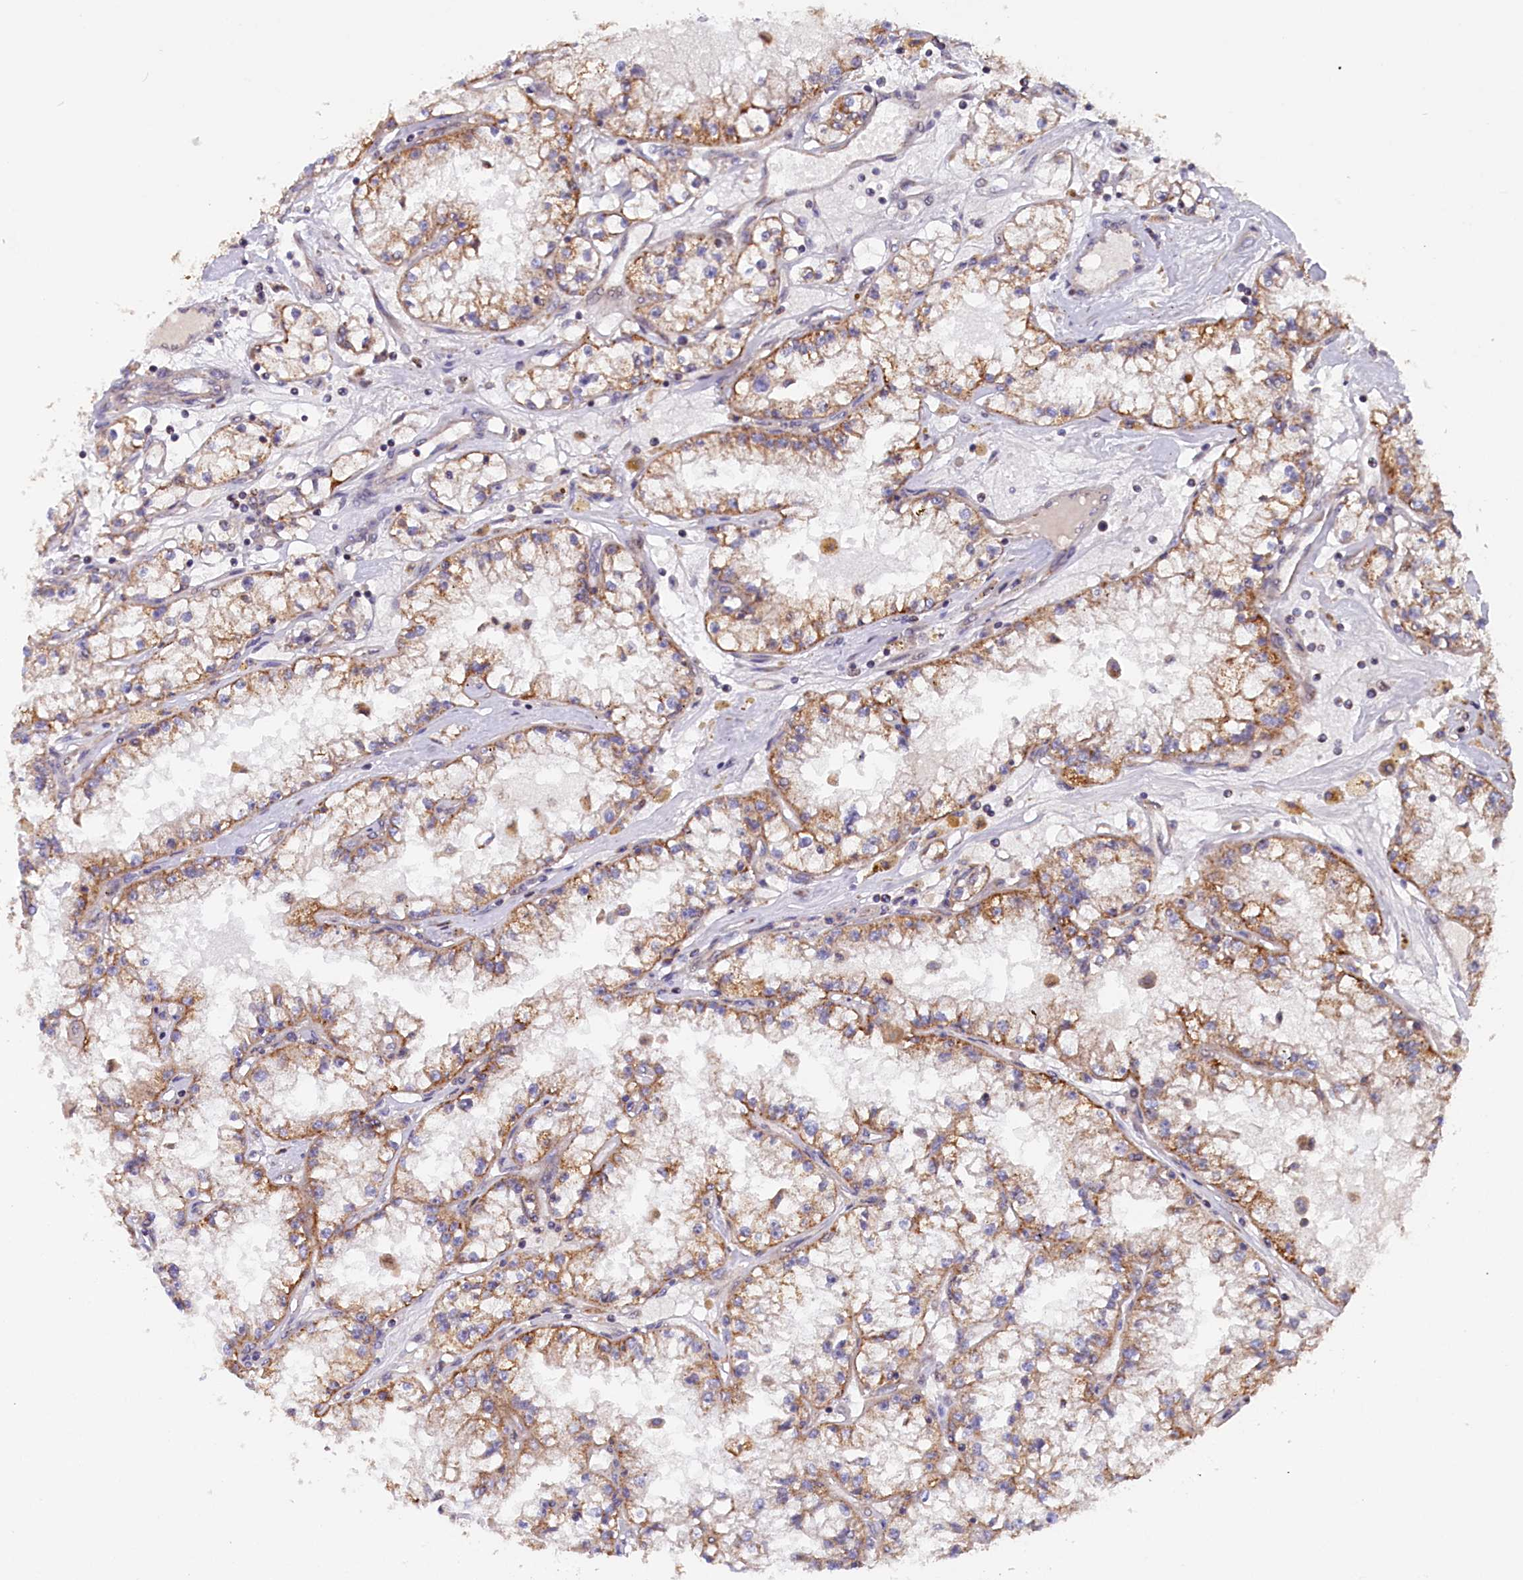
{"staining": {"intensity": "moderate", "quantity": "25%-75%", "location": "cytoplasmic/membranous"}, "tissue": "renal cancer", "cell_type": "Tumor cells", "image_type": "cancer", "snomed": [{"axis": "morphology", "description": "Adenocarcinoma, NOS"}, {"axis": "topography", "description": "Kidney"}], "caption": "Adenocarcinoma (renal) stained with a protein marker exhibits moderate staining in tumor cells.", "gene": "DUS3L", "patient": {"sex": "male", "age": 56}}